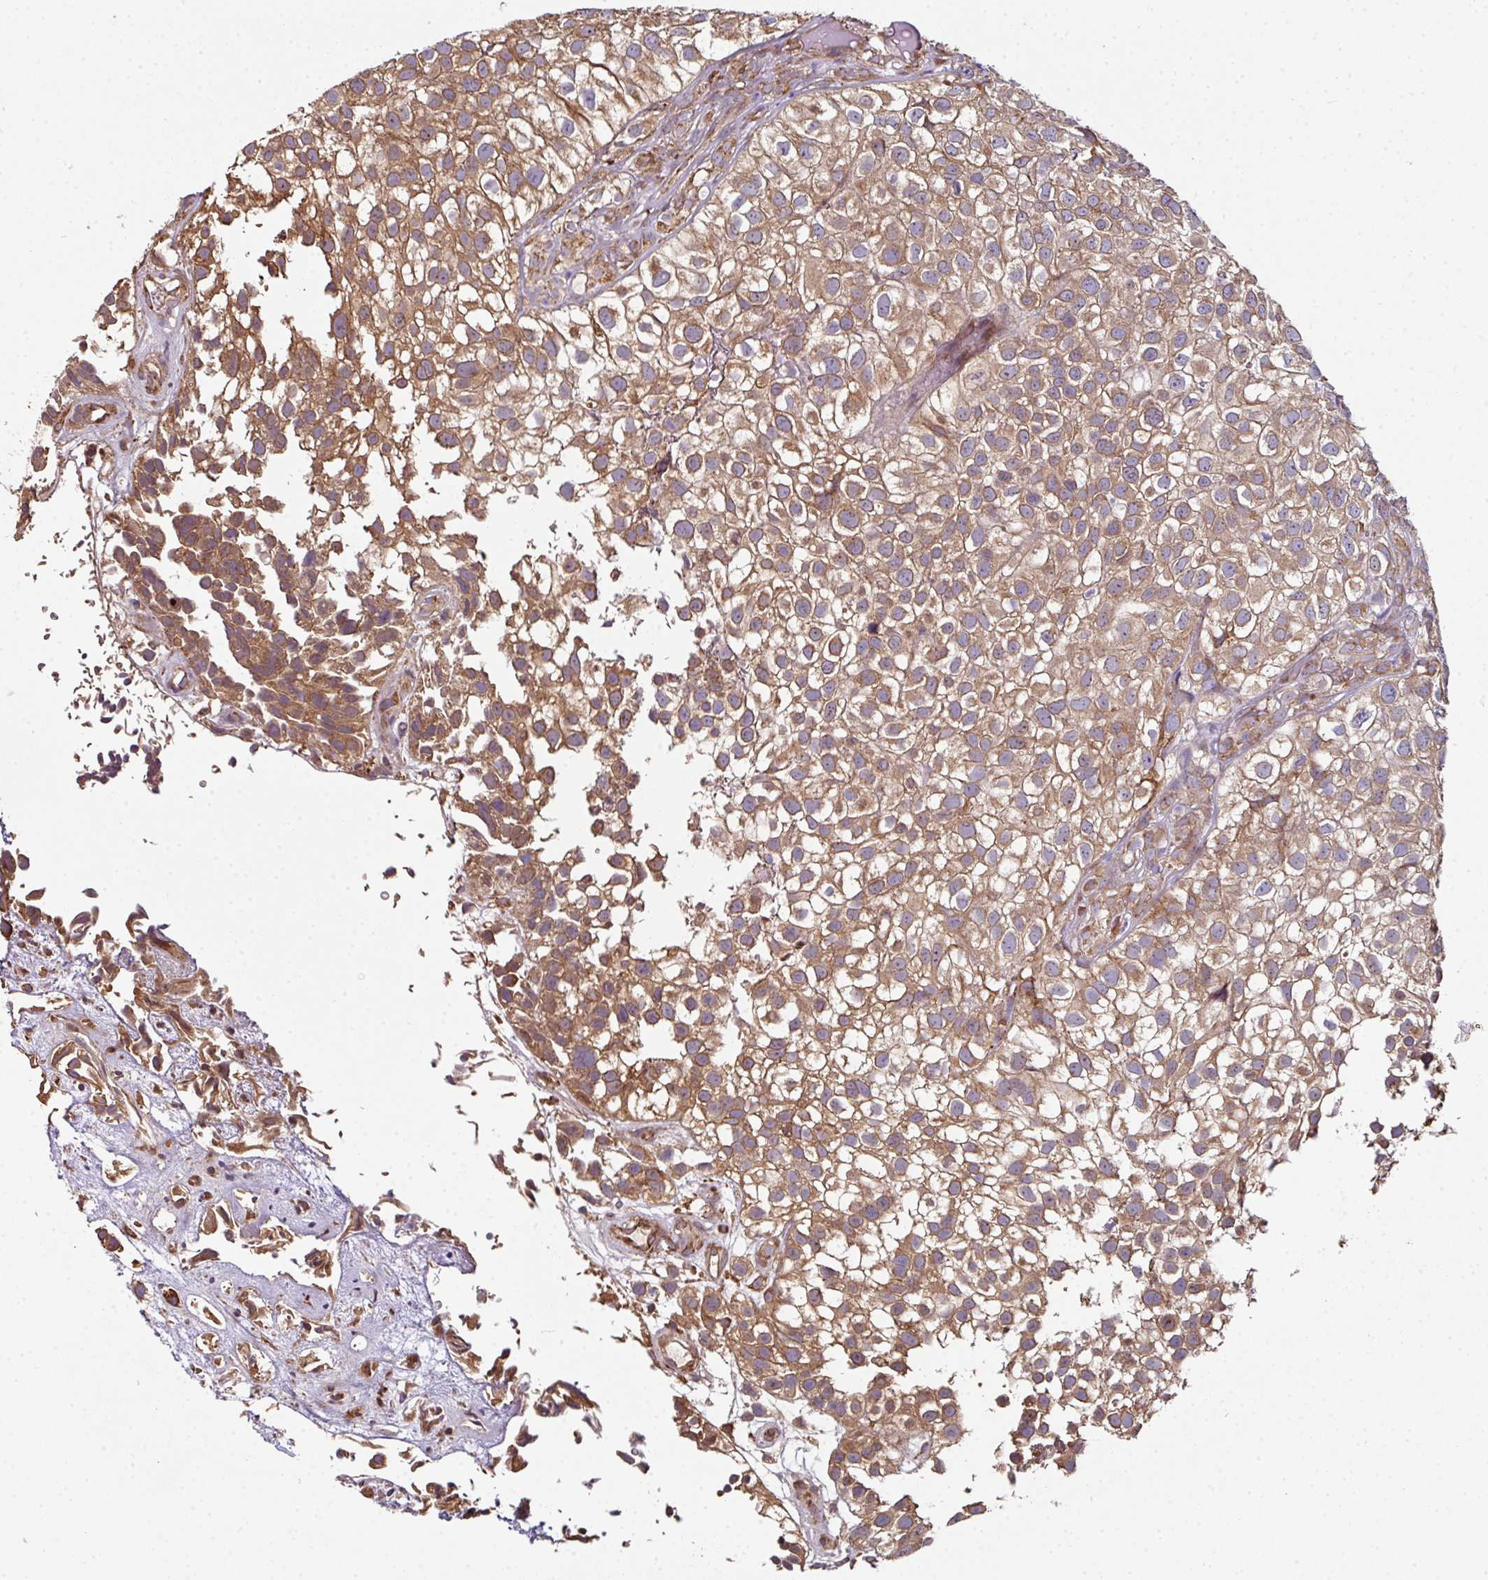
{"staining": {"intensity": "moderate", "quantity": ">75%", "location": "cytoplasmic/membranous"}, "tissue": "urothelial cancer", "cell_type": "Tumor cells", "image_type": "cancer", "snomed": [{"axis": "morphology", "description": "Urothelial carcinoma, High grade"}, {"axis": "topography", "description": "Urinary bladder"}], "caption": "Tumor cells exhibit moderate cytoplasmic/membranous staining in approximately >75% of cells in urothelial carcinoma (high-grade).", "gene": "FAT4", "patient": {"sex": "male", "age": 56}}